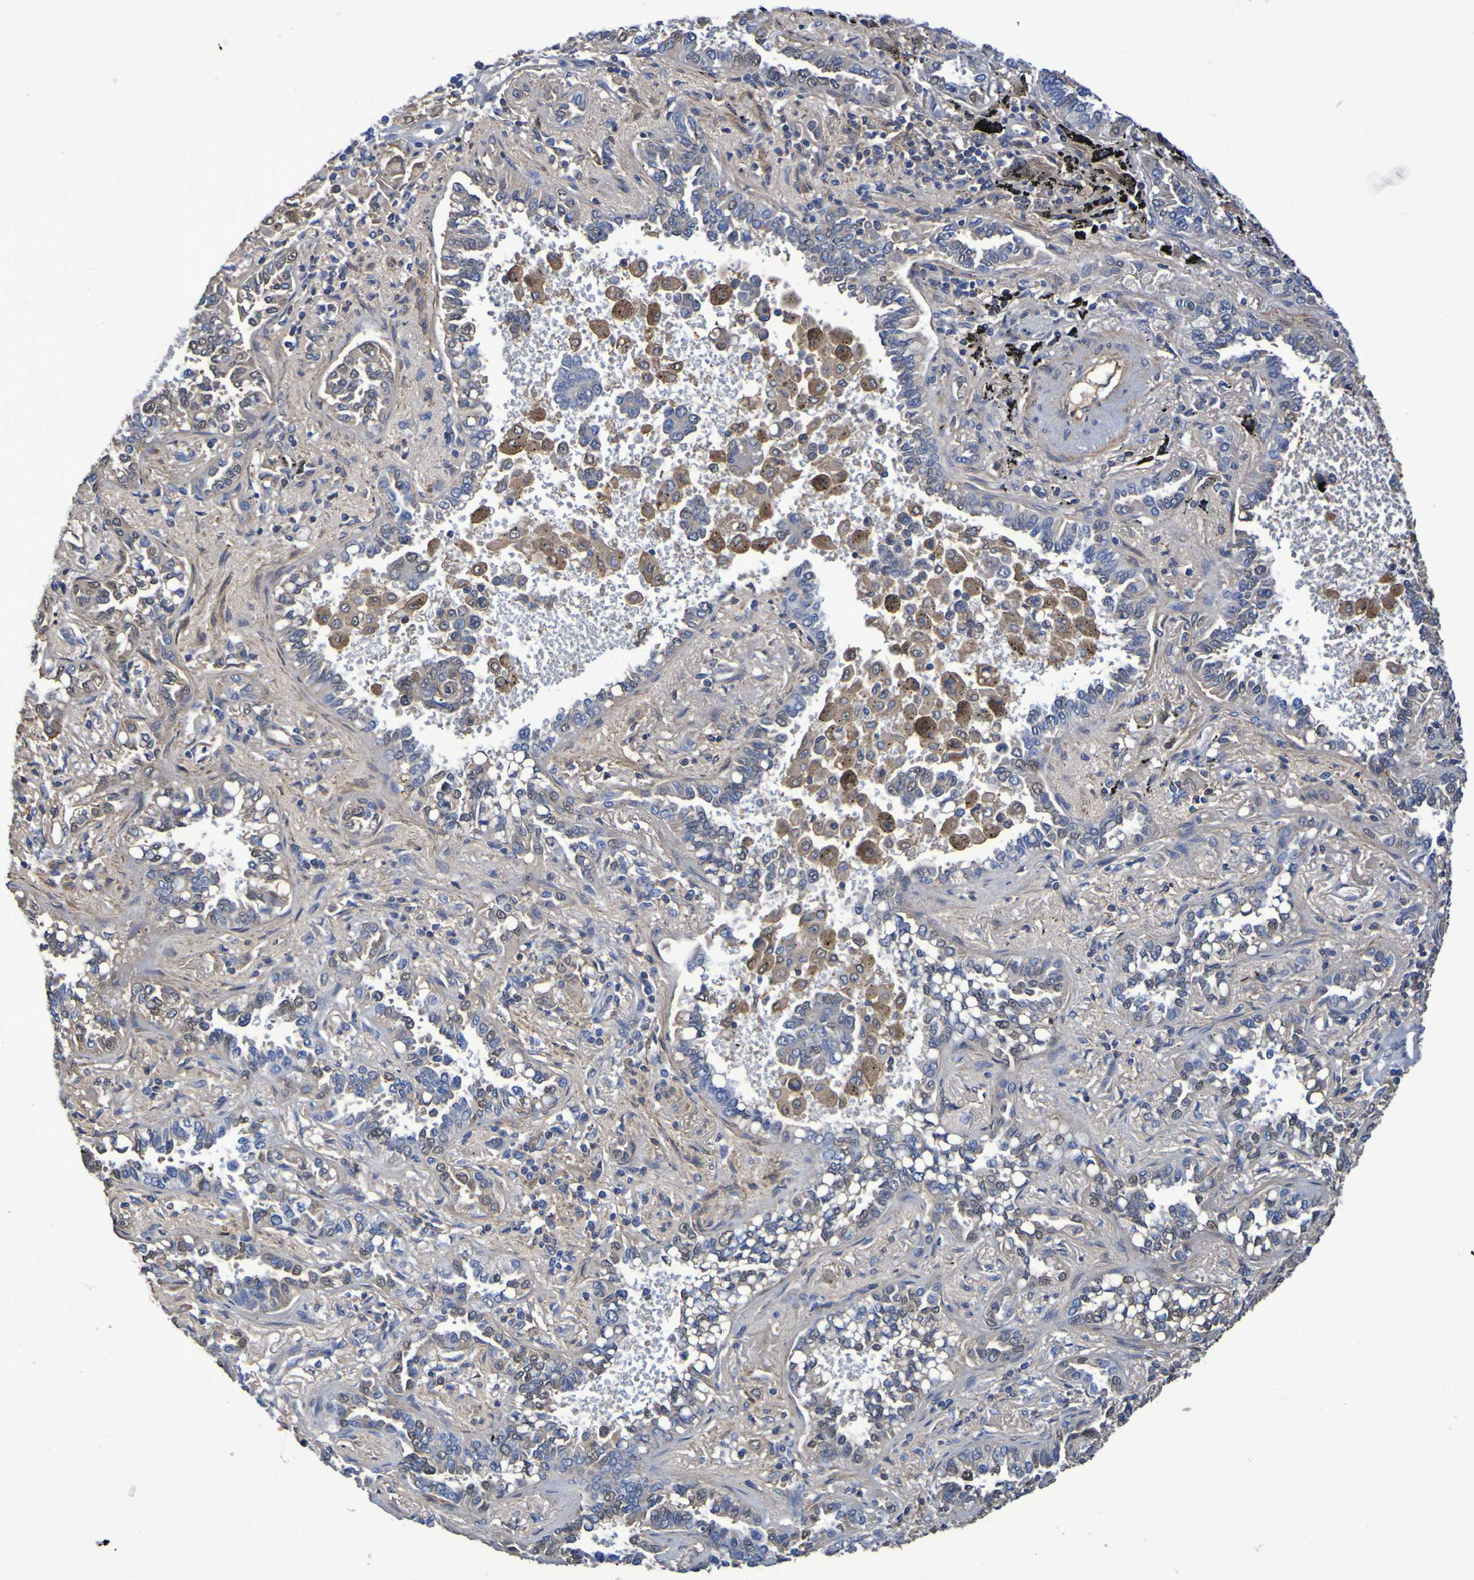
{"staining": {"intensity": "negative", "quantity": "none", "location": "none"}, "tissue": "lung cancer", "cell_type": "Tumor cells", "image_type": "cancer", "snomed": [{"axis": "morphology", "description": "Normal tissue, NOS"}, {"axis": "morphology", "description": "Adenocarcinoma, NOS"}, {"axis": "topography", "description": "Lung"}], "caption": "IHC of human lung cancer (adenocarcinoma) shows no staining in tumor cells.", "gene": "GAB3", "patient": {"sex": "male", "age": 59}}